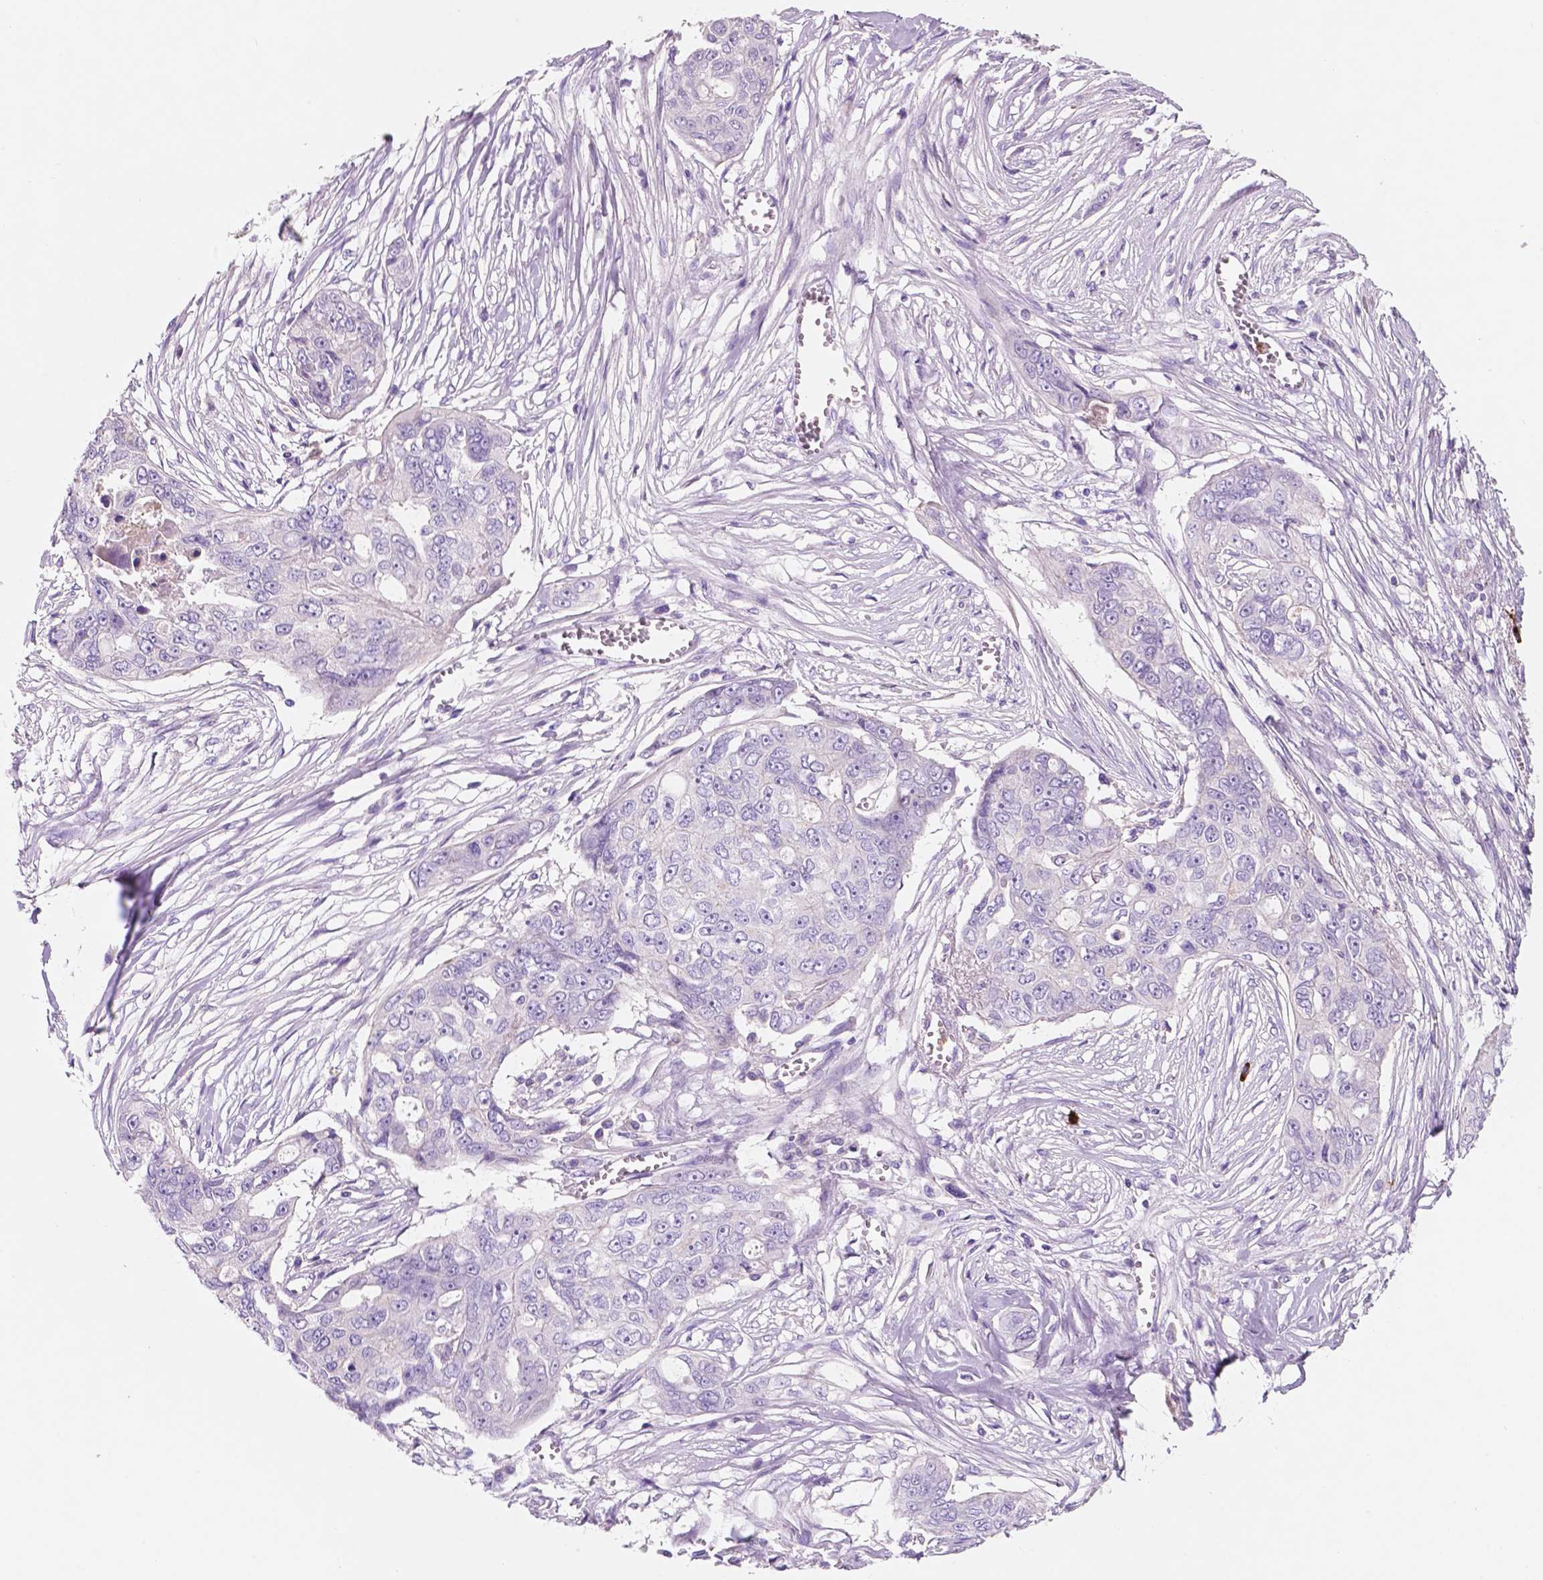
{"staining": {"intensity": "negative", "quantity": "none", "location": "none"}, "tissue": "ovarian cancer", "cell_type": "Tumor cells", "image_type": "cancer", "snomed": [{"axis": "morphology", "description": "Carcinoma, endometroid"}, {"axis": "topography", "description": "Ovary"}], "caption": "IHC image of neoplastic tissue: human ovarian cancer (endometroid carcinoma) stained with DAB (3,3'-diaminobenzidine) reveals no significant protein expression in tumor cells.", "gene": "CUZD1", "patient": {"sex": "female", "age": 70}}